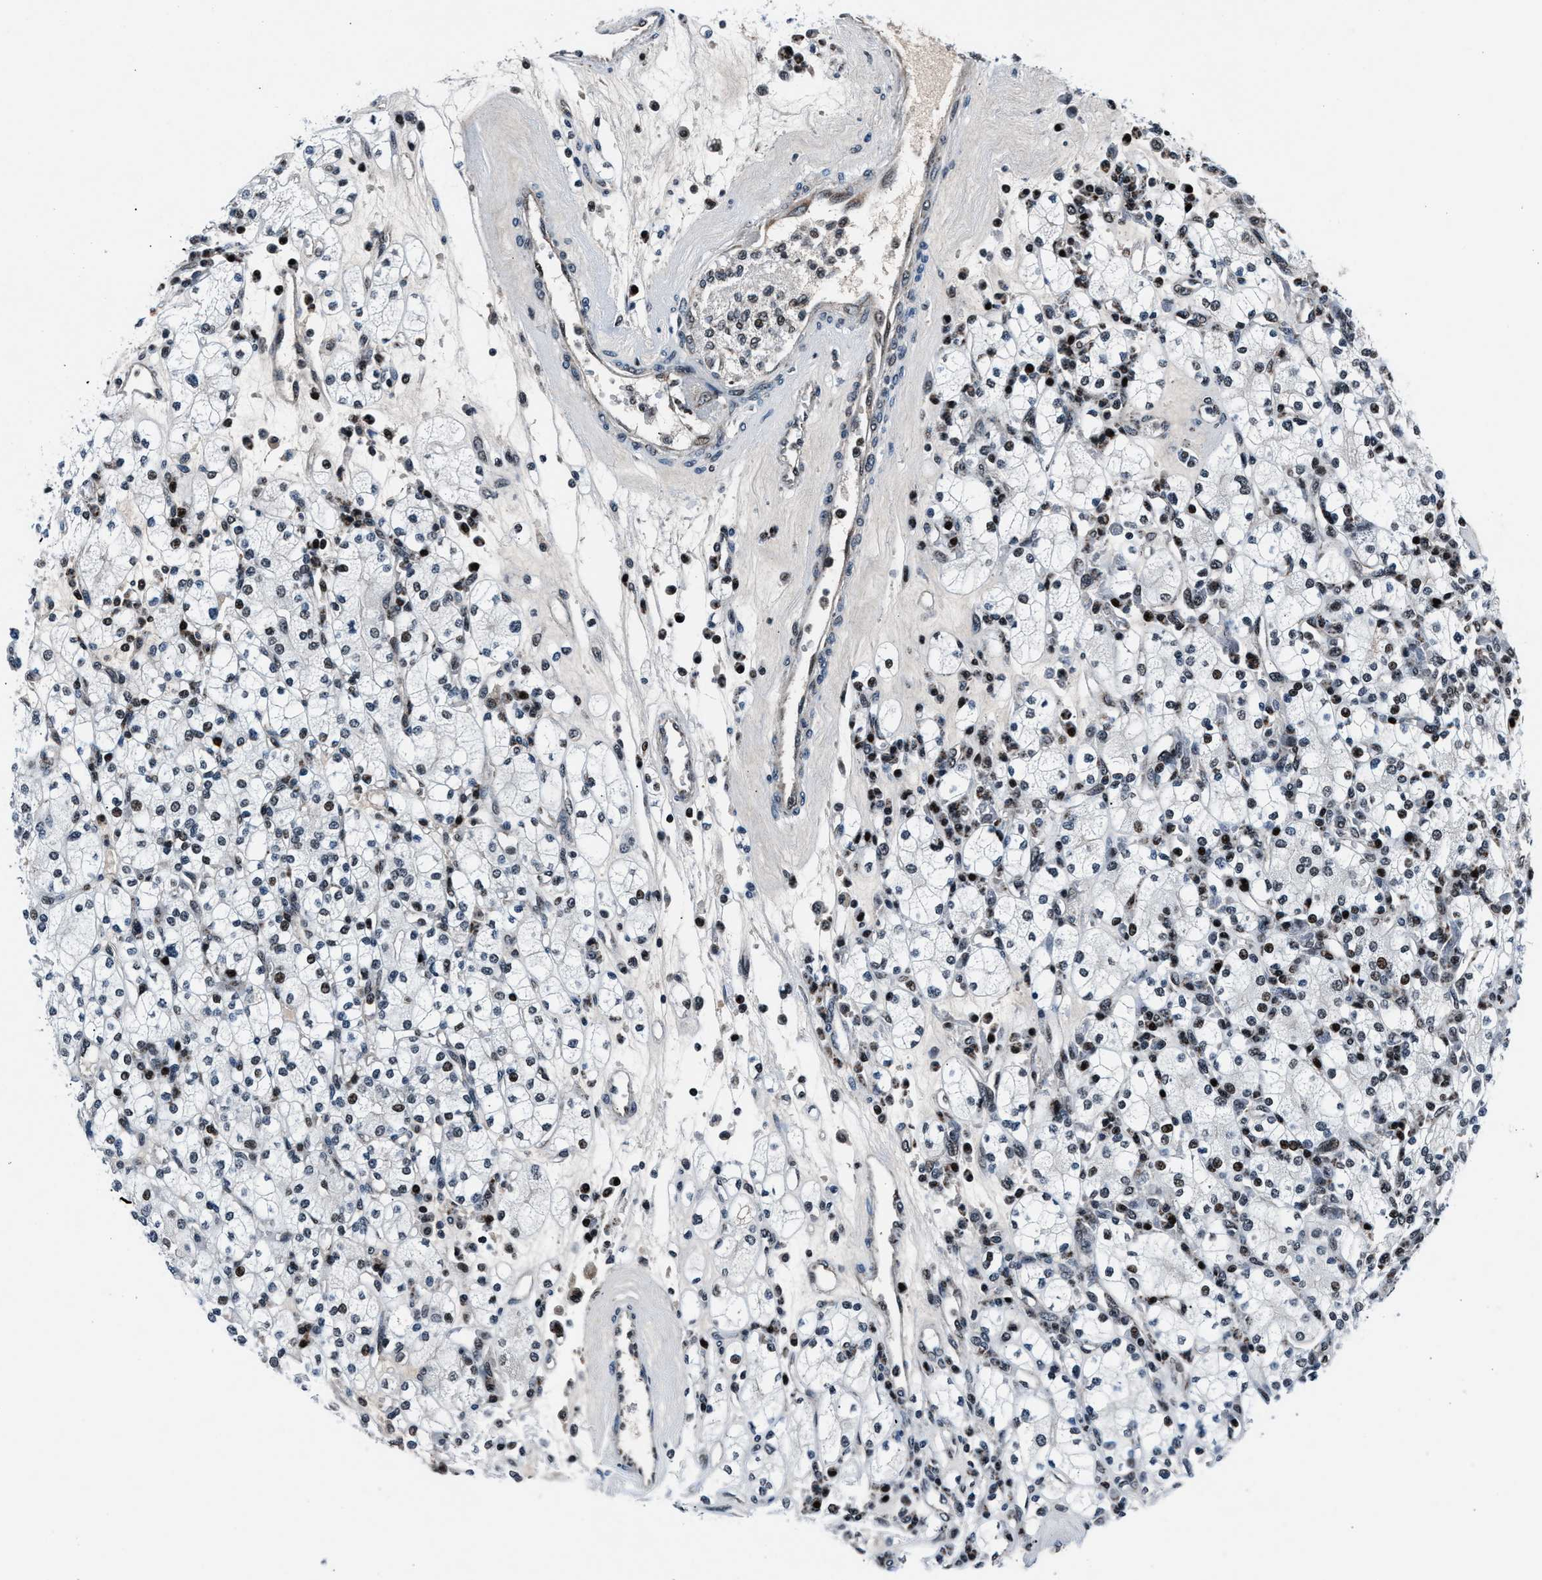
{"staining": {"intensity": "weak", "quantity": "25%-75%", "location": "nuclear"}, "tissue": "renal cancer", "cell_type": "Tumor cells", "image_type": "cancer", "snomed": [{"axis": "morphology", "description": "Adenocarcinoma, NOS"}, {"axis": "topography", "description": "Kidney"}], "caption": "Tumor cells display low levels of weak nuclear expression in approximately 25%-75% of cells in renal cancer (adenocarcinoma).", "gene": "PRRC2B", "patient": {"sex": "male", "age": 77}}